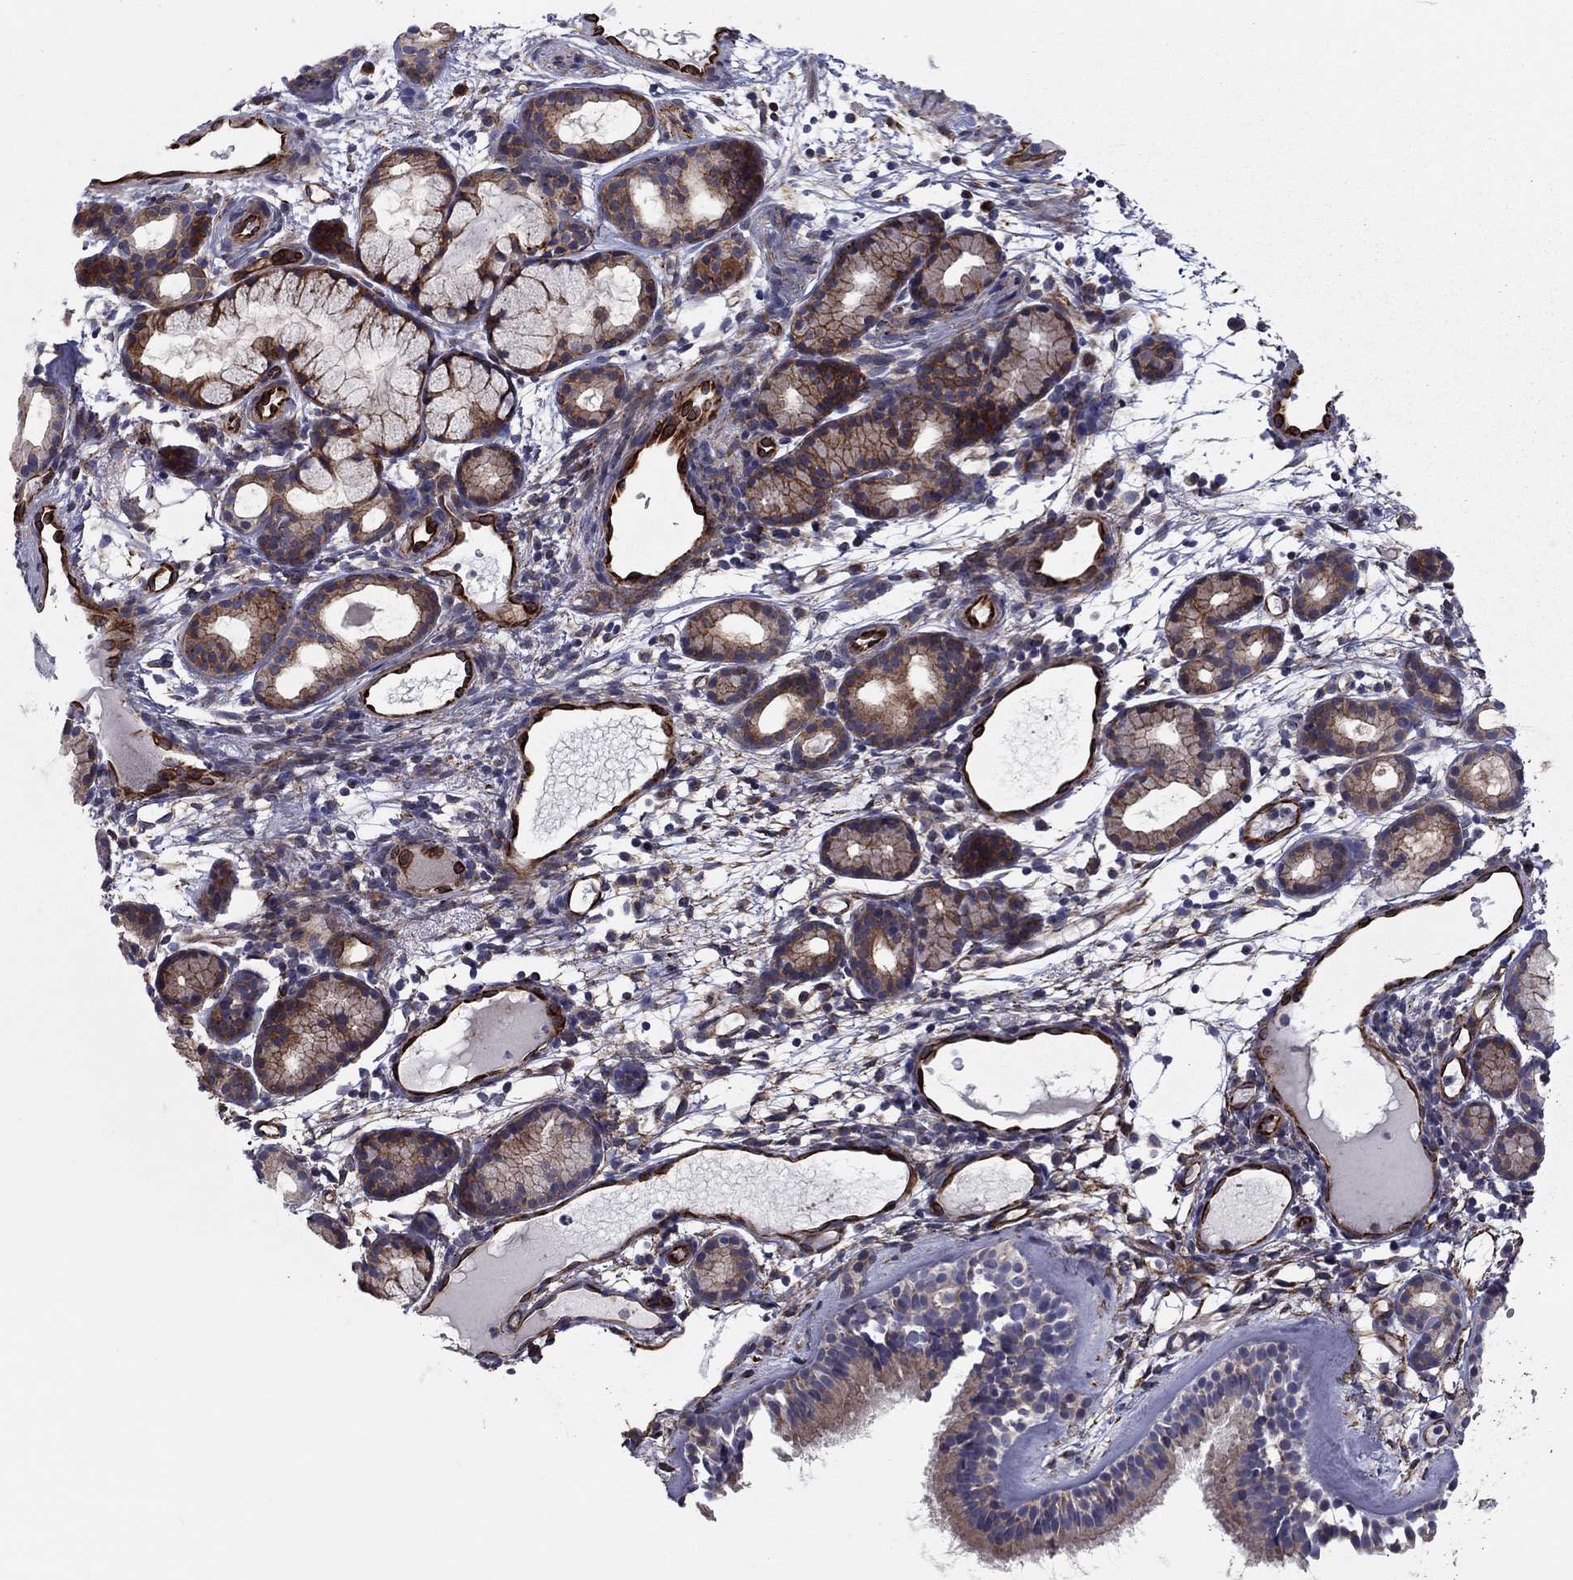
{"staining": {"intensity": "weak", "quantity": "<25%", "location": "cytoplasmic/membranous"}, "tissue": "nasopharynx", "cell_type": "Respiratory epithelial cells", "image_type": "normal", "snomed": [{"axis": "morphology", "description": "Normal tissue, NOS"}, {"axis": "topography", "description": "Nasopharynx"}], "caption": "IHC micrograph of normal nasopharynx: nasopharynx stained with DAB (3,3'-diaminobenzidine) reveals no significant protein positivity in respiratory epithelial cells.", "gene": "CLSTN1", "patient": {"sex": "female", "age": 81}}